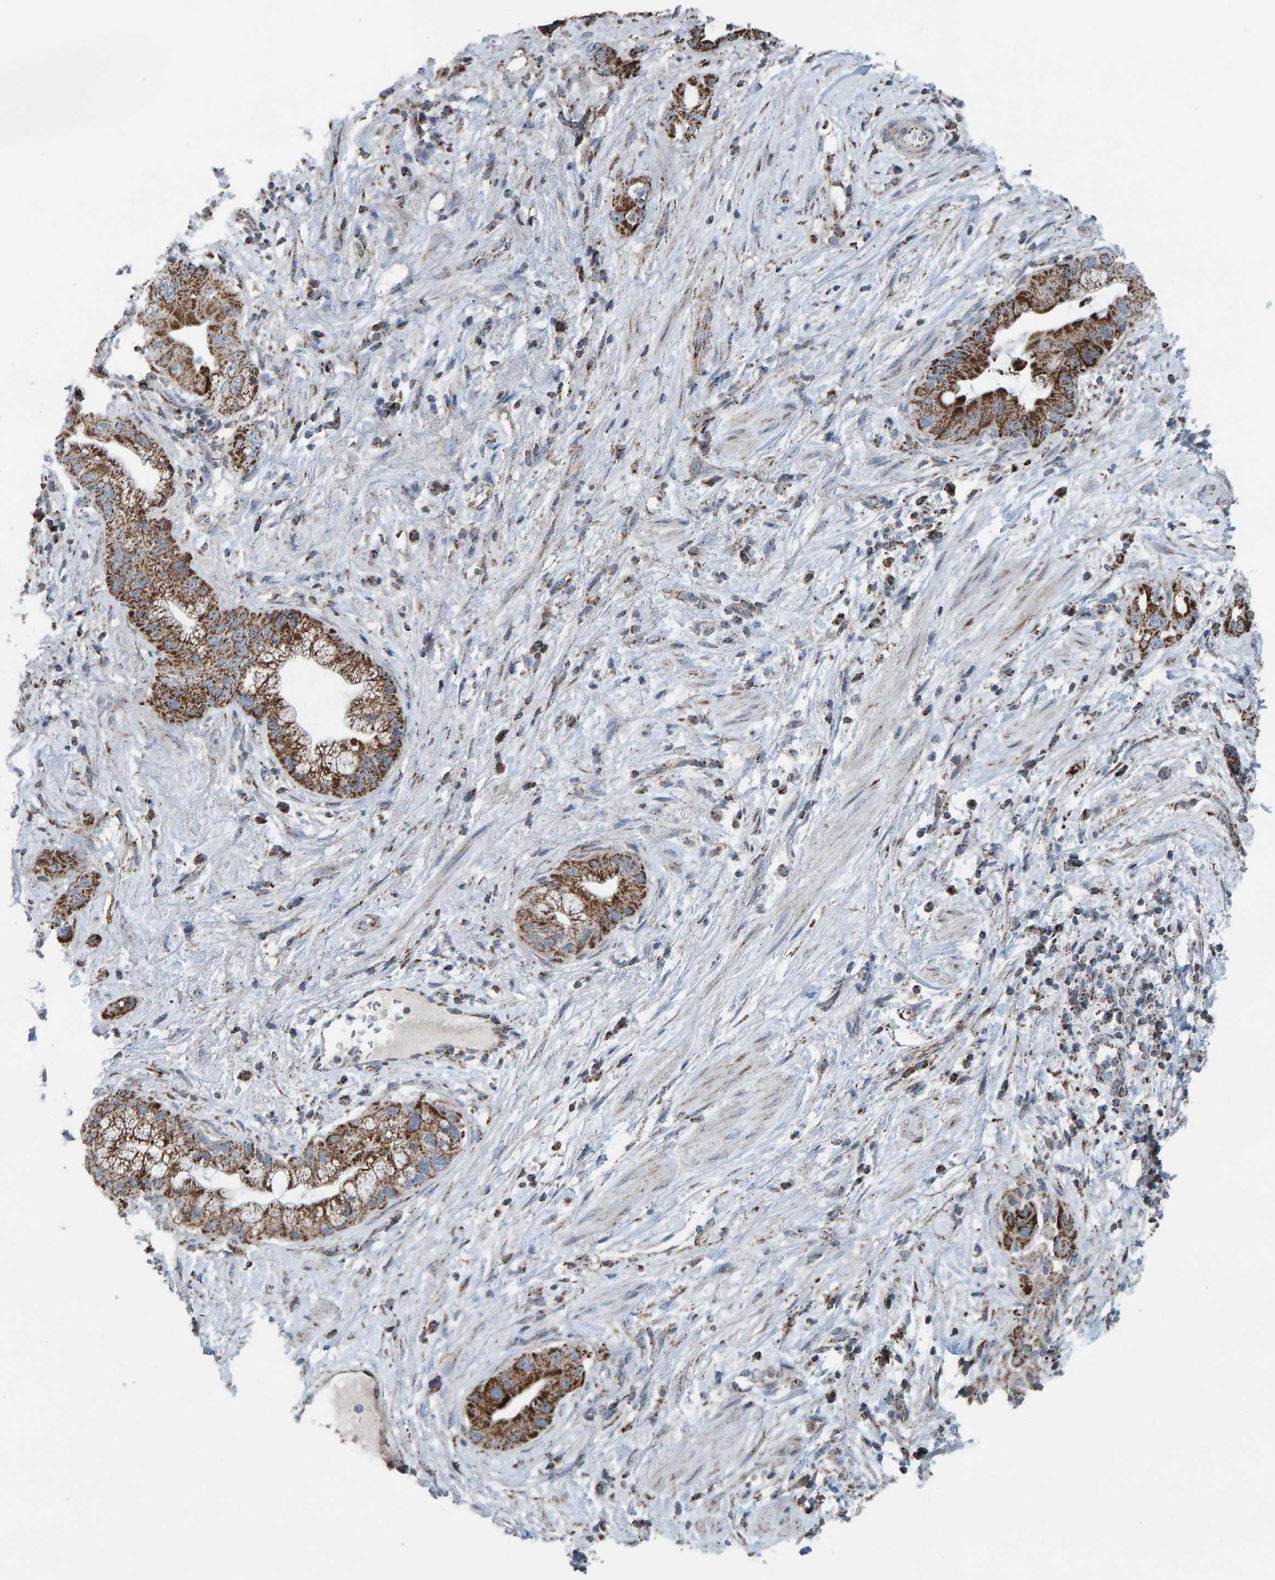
{"staining": {"intensity": "strong", "quantity": ">75%", "location": "cytoplasmic/membranous"}, "tissue": "pancreatic cancer", "cell_type": "Tumor cells", "image_type": "cancer", "snomed": [{"axis": "morphology", "description": "Adenocarcinoma, NOS"}, {"axis": "topography", "description": "Pancreas"}], "caption": "Immunohistochemical staining of adenocarcinoma (pancreatic) reveals high levels of strong cytoplasmic/membranous staining in about >75% of tumor cells.", "gene": "ZNF48", "patient": {"sex": "female", "age": 73}}